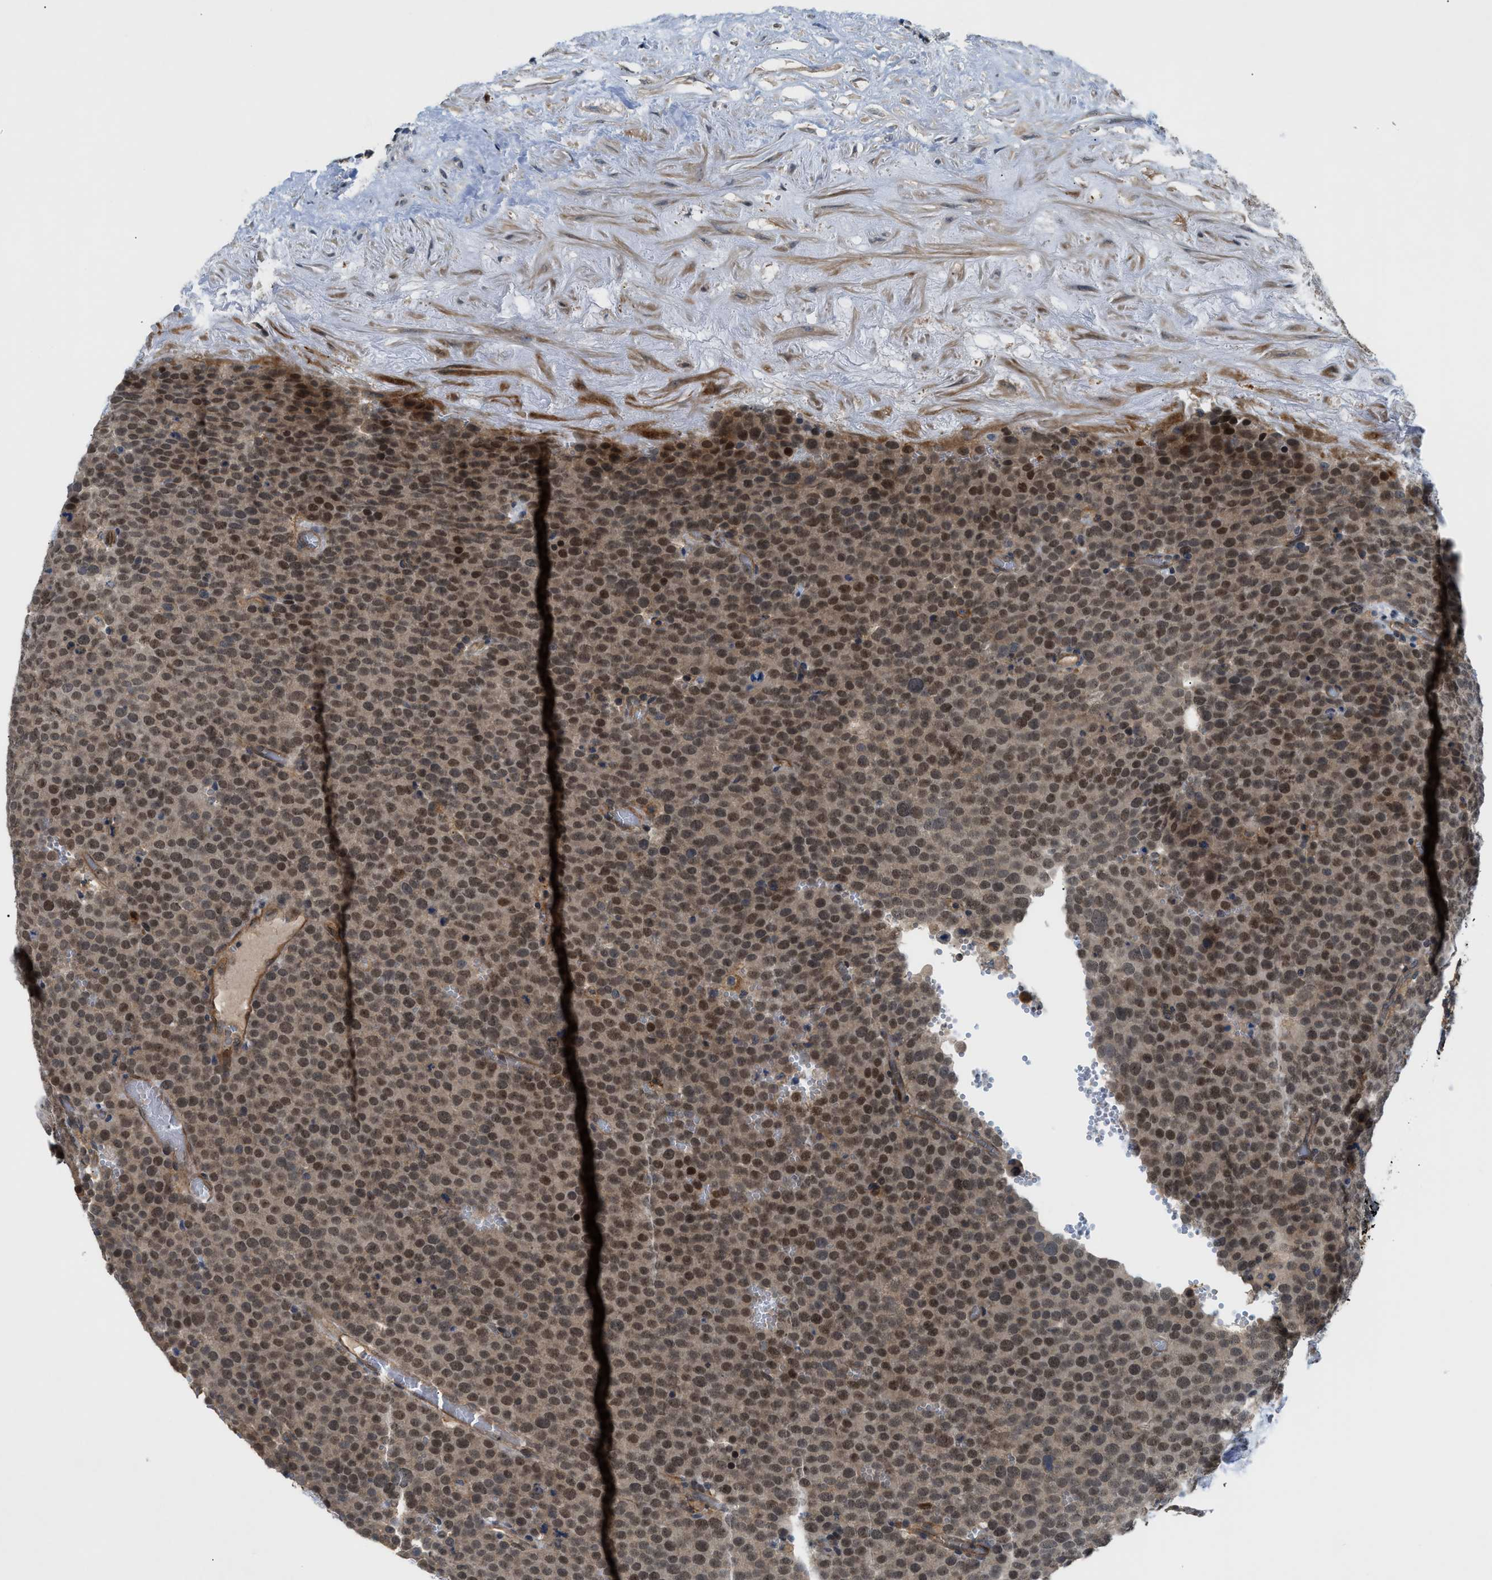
{"staining": {"intensity": "moderate", "quantity": ">75%", "location": "nuclear"}, "tissue": "testis cancer", "cell_type": "Tumor cells", "image_type": "cancer", "snomed": [{"axis": "morphology", "description": "Normal tissue, NOS"}, {"axis": "morphology", "description": "Seminoma, NOS"}, {"axis": "topography", "description": "Testis"}], "caption": "This is a micrograph of IHC staining of testis seminoma, which shows moderate positivity in the nuclear of tumor cells.", "gene": "TRAK2", "patient": {"sex": "male", "age": 71}}